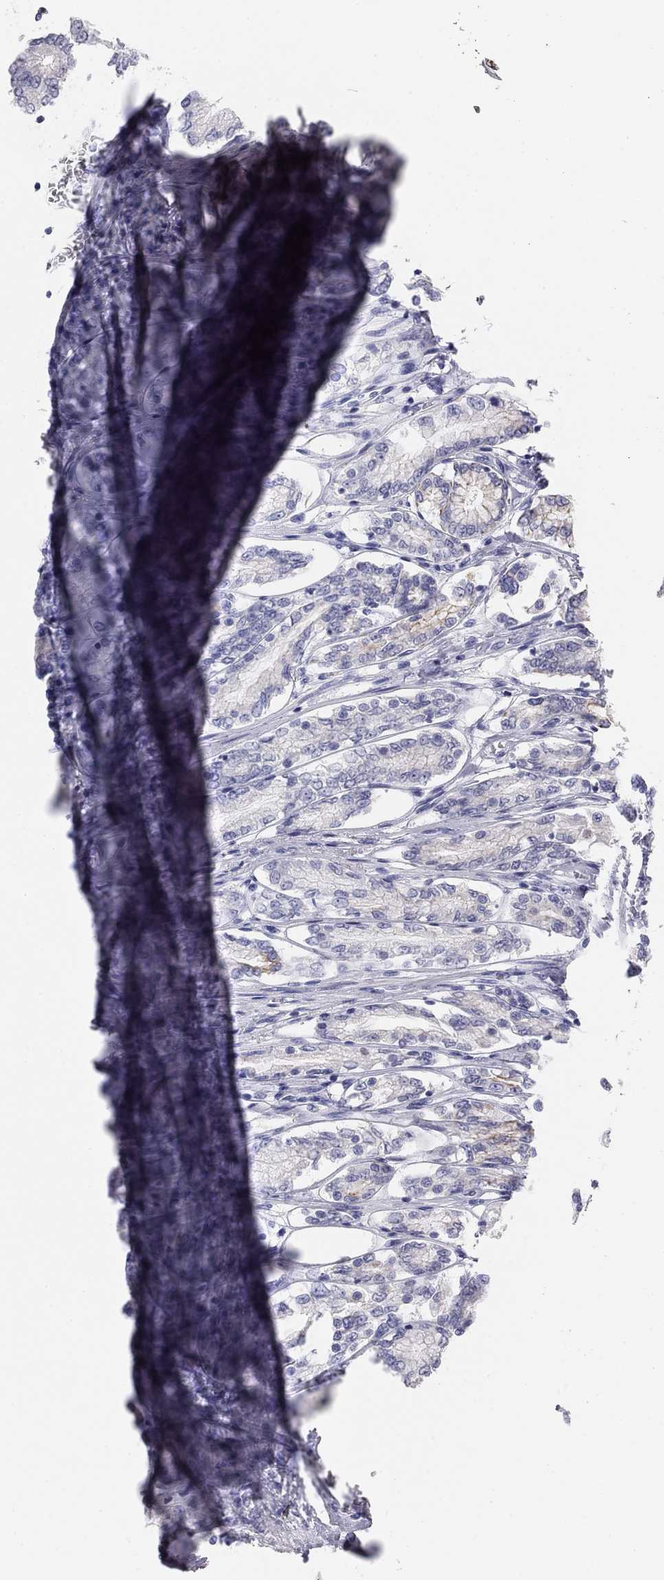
{"staining": {"intensity": "weak", "quantity": "<25%", "location": "cytoplasmic/membranous"}, "tissue": "stomach", "cell_type": "Glandular cells", "image_type": "normal", "snomed": [{"axis": "morphology", "description": "Normal tissue, NOS"}, {"axis": "topography", "description": "Stomach"}], "caption": "Immunohistochemistry of normal stomach shows no expression in glandular cells.", "gene": "SULT2B1", "patient": {"sex": "female", "age": 65}}